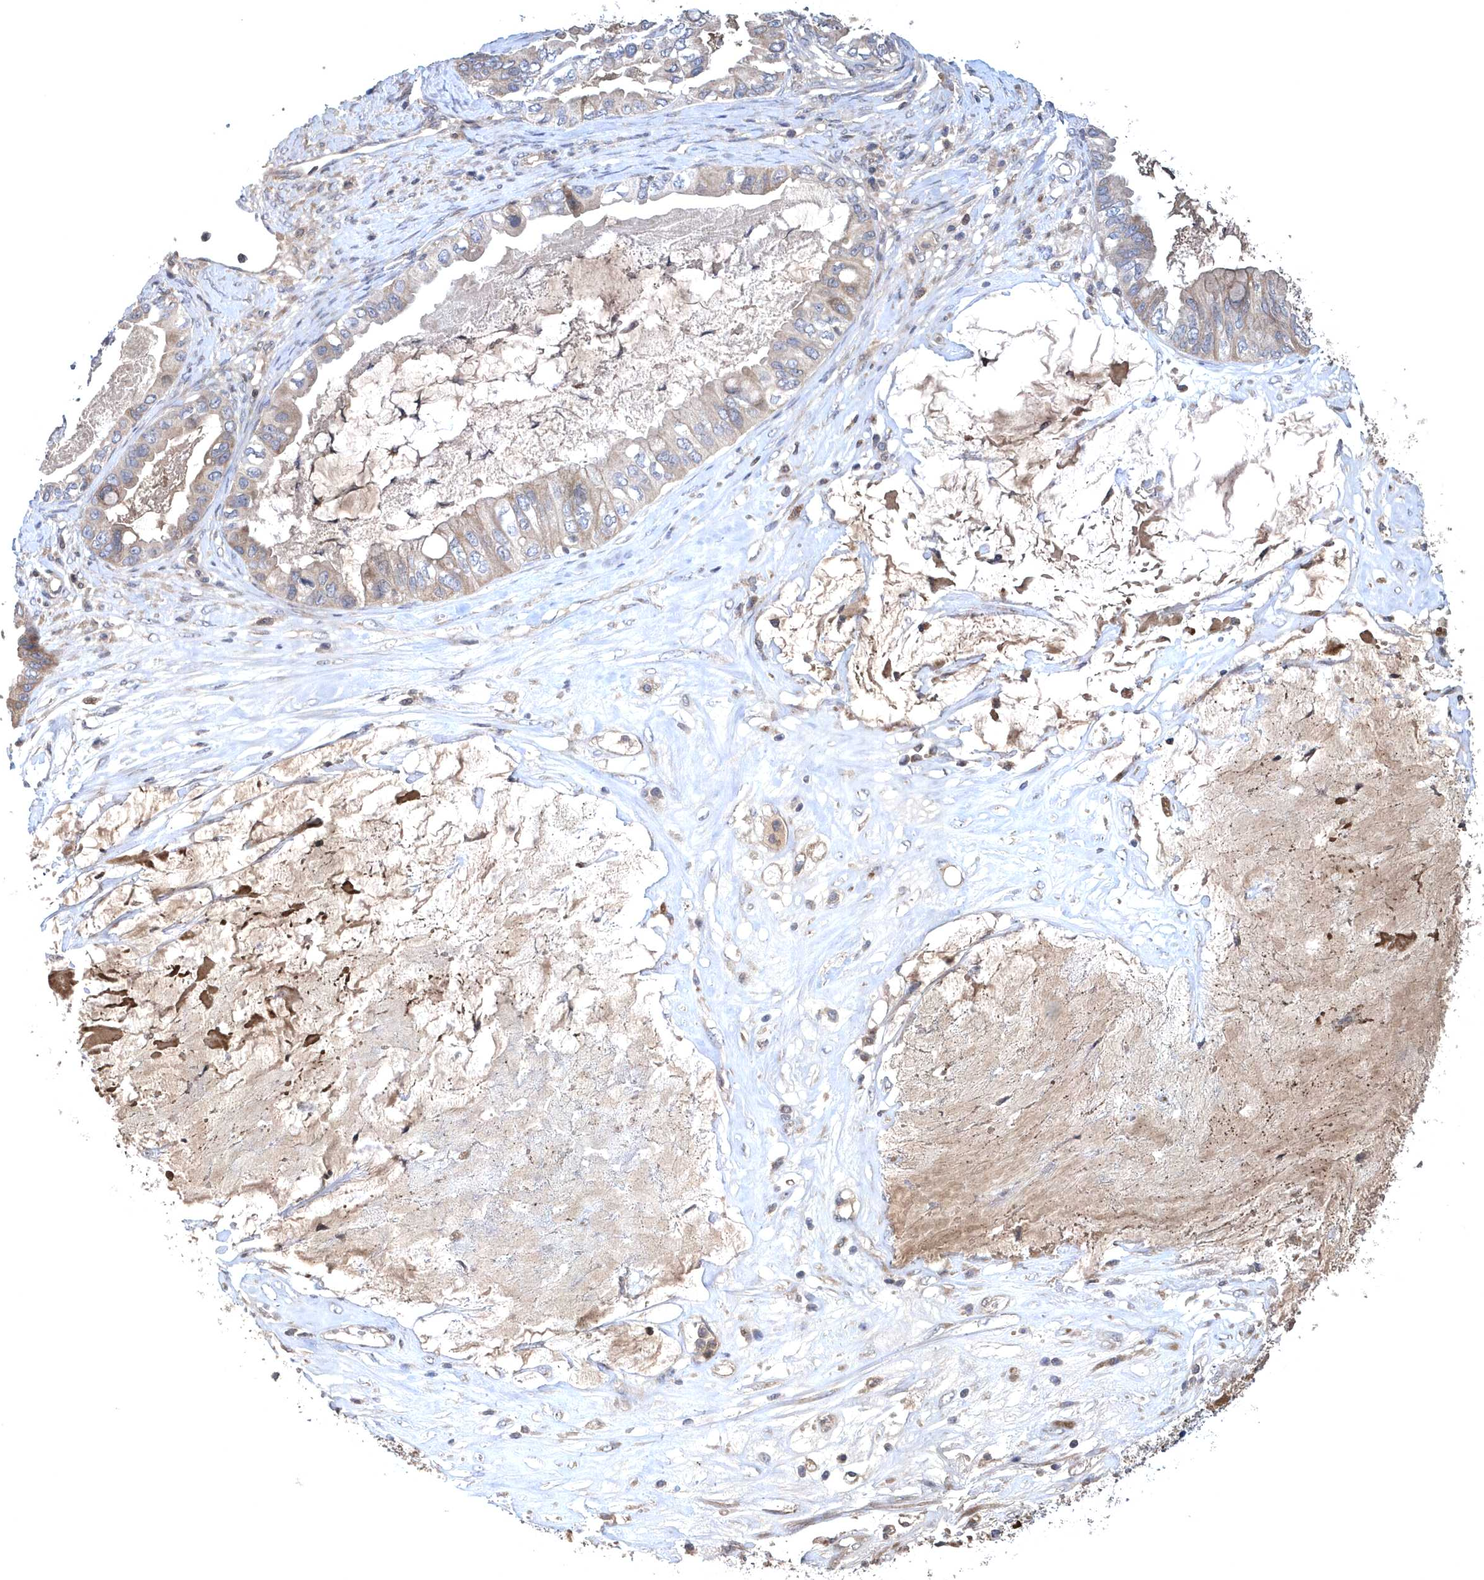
{"staining": {"intensity": "weak", "quantity": ">75%", "location": "cytoplasmic/membranous"}, "tissue": "ovarian cancer", "cell_type": "Tumor cells", "image_type": "cancer", "snomed": [{"axis": "morphology", "description": "Cystadenocarcinoma, mucinous, NOS"}, {"axis": "topography", "description": "Ovary"}], "caption": "Immunohistochemistry (IHC) staining of ovarian cancer (mucinous cystadenocarcinoma), which shows low levels of weak cytoplasmic/membranous positivity in approximately >75% of tumor cells indicating weak cytoplasmic/membranous protein positivity. The staining was performed using DAB (brown) for protein detection and nuclei were counterstained in hematoxylin (blue).", "gene": "HMGCS1", "patient": {"sex": "female", "age": 80}}